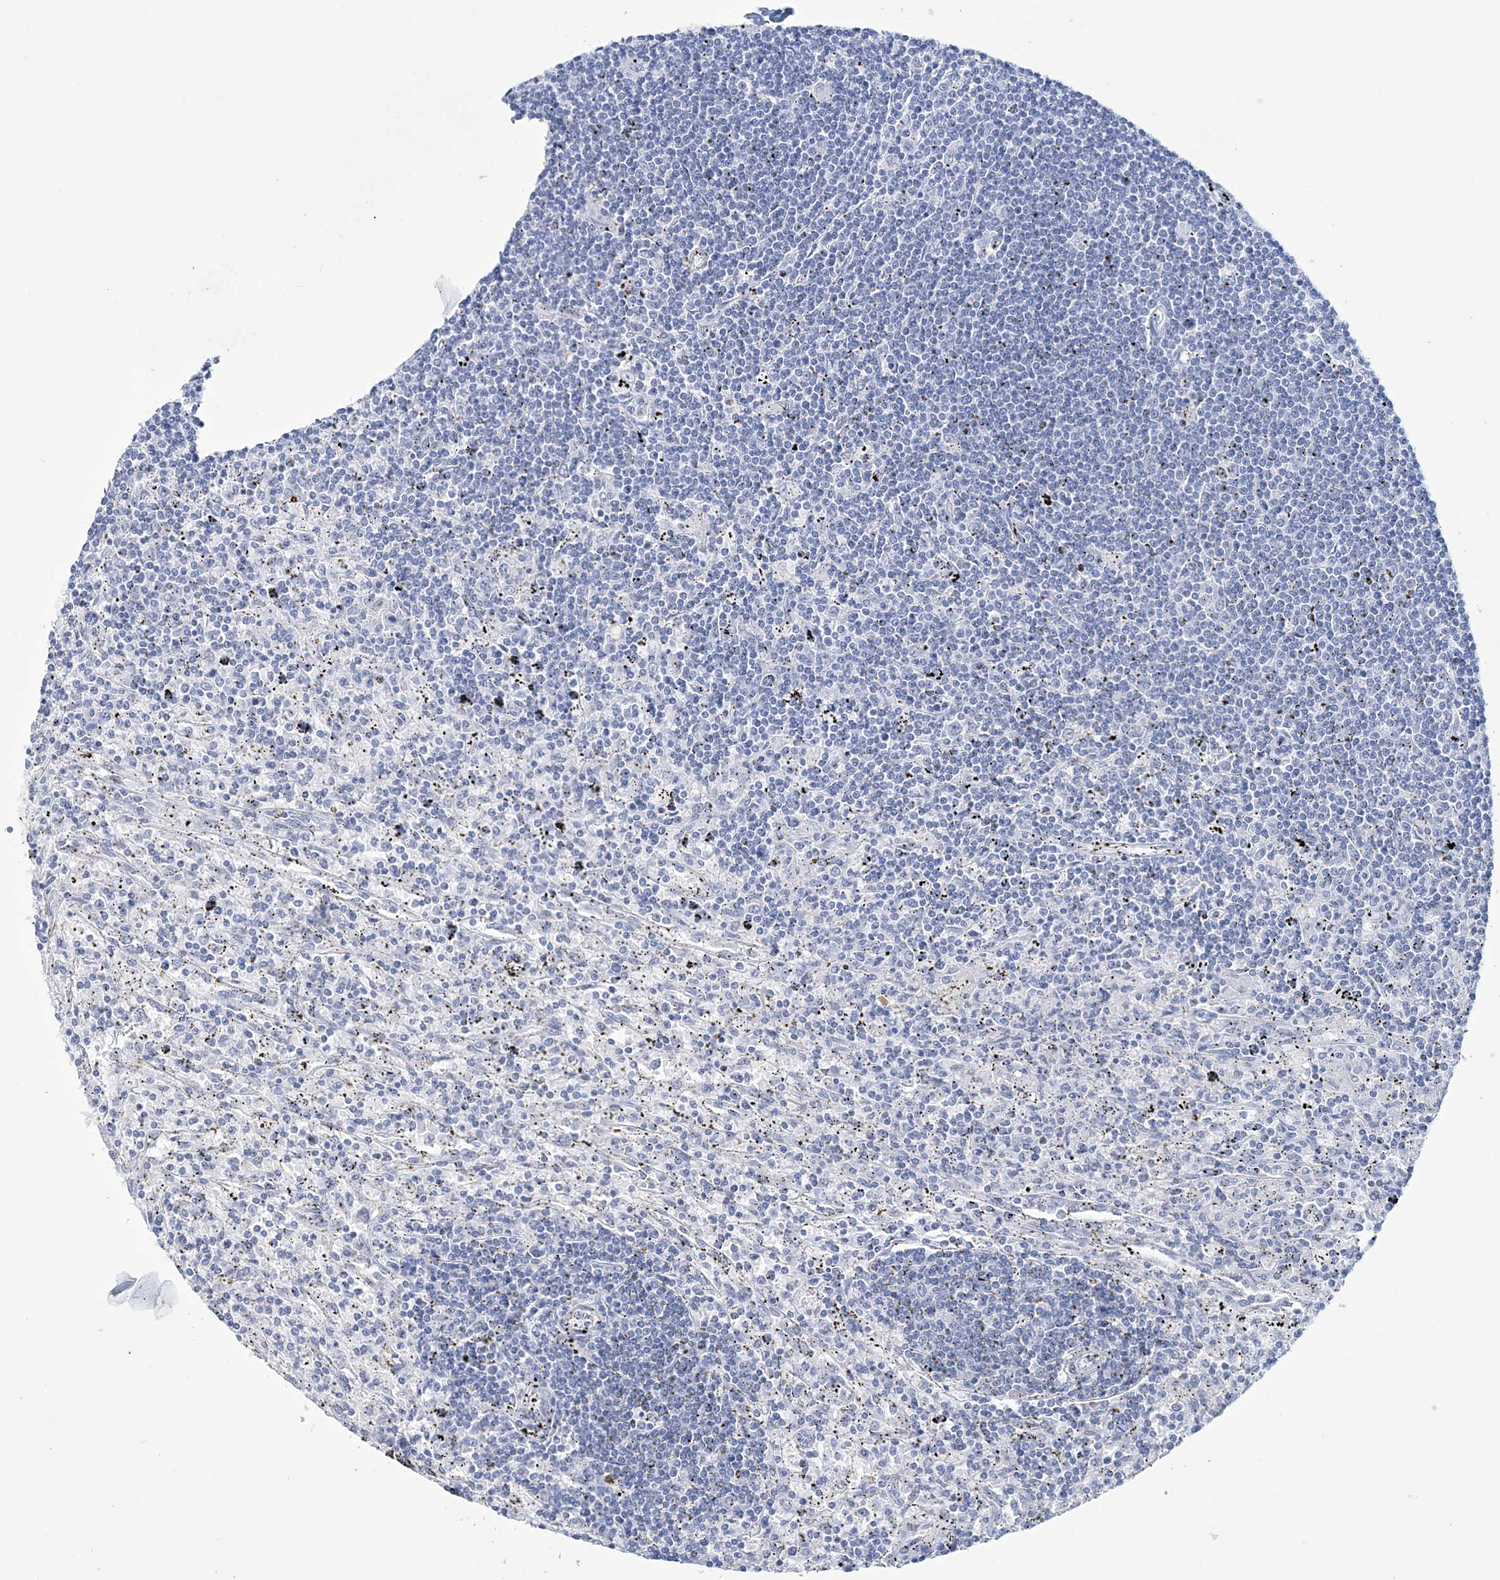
{"staining": {"intensity": "negative", "quantity": "none", "location": "none"}, "tissue": "lymphoma", "cell_type": "Tumor cells", "image_type": "cancer", "snomed": [{"axis": "morphology", "description": "Malignant lymphoma, non-Hodgkin's type, Low grade"}, {"axis": "topography", "description": "Spleen"}], "caption": "The histopathology image exhibits no staining of tumor cells in lymphoma.", "gene": "DPCD", "patient": {"sex": "male", "age": 76}}